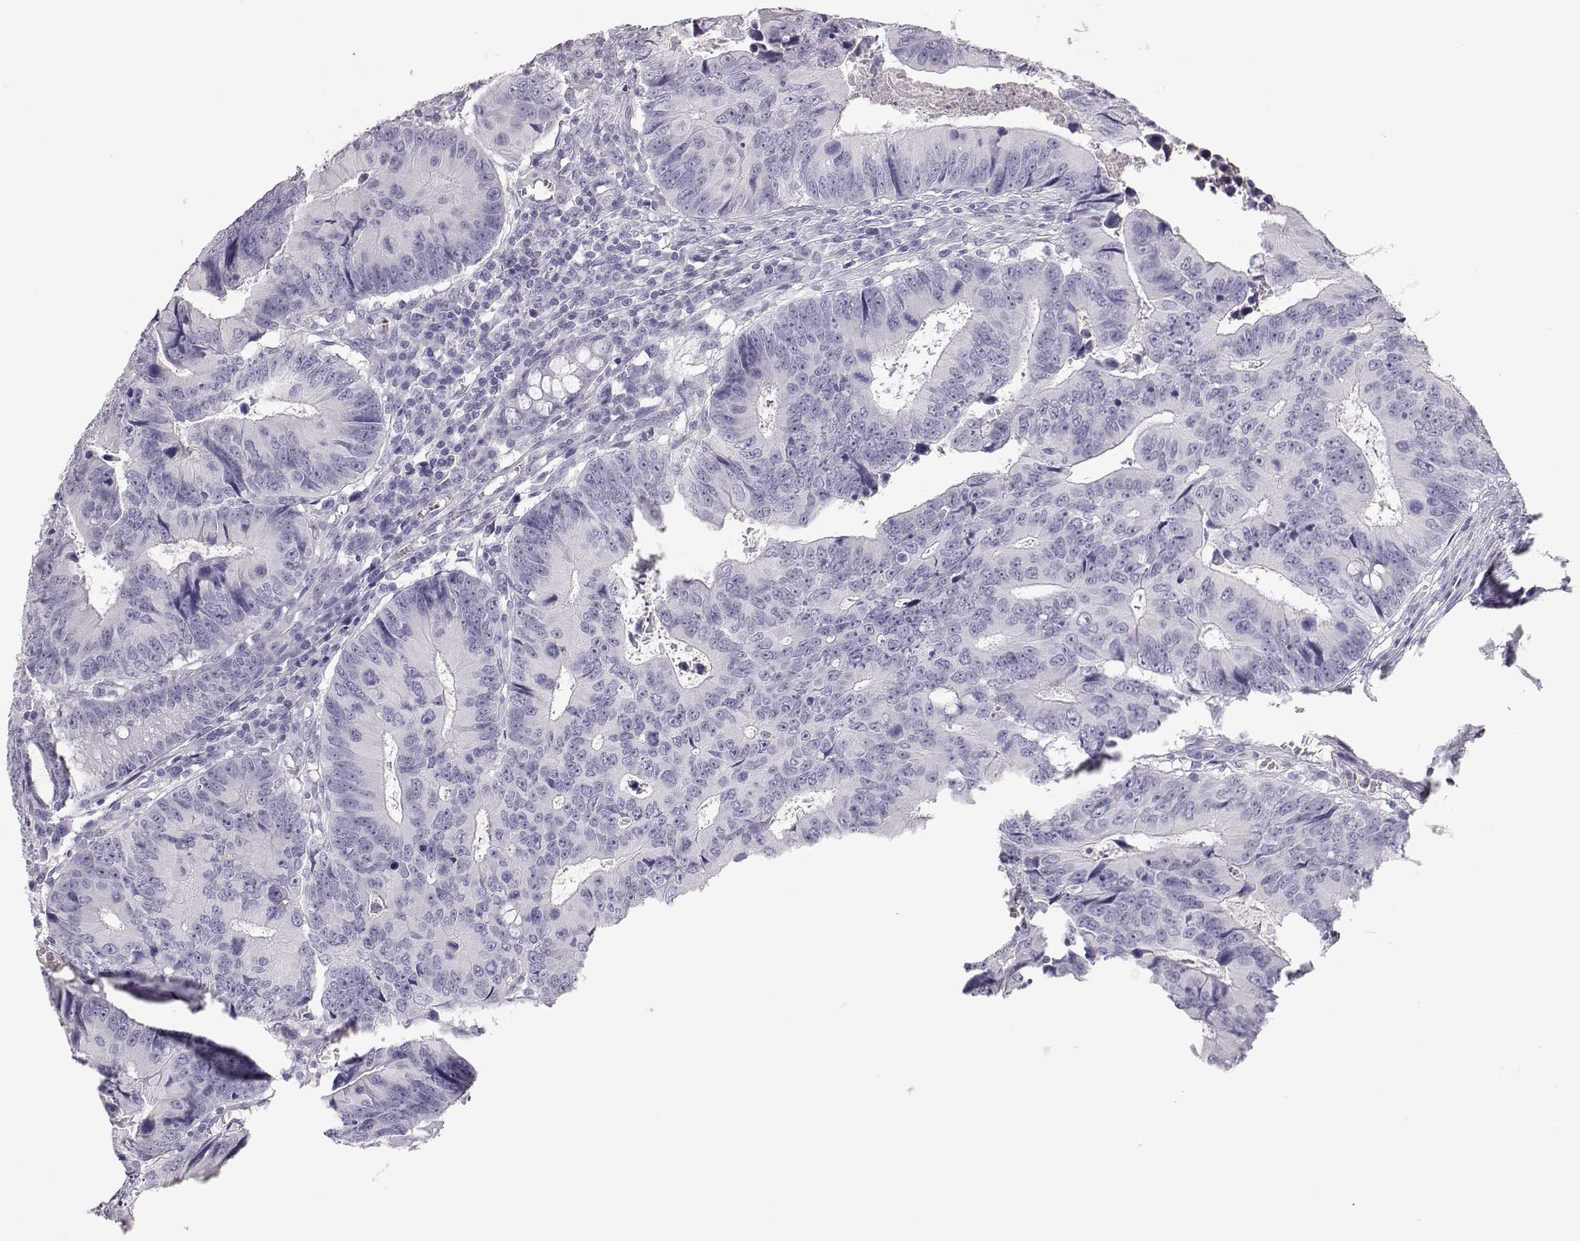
{"staining": {"intensity": "negative", "quantity": "none", "location": "none"}, "tissue": "colorectal cancer", "cell_type": "Tumor cells", "image_type": "cancer", "snomed": [{"axis": "morphology", "description": "Adenocarcinoma, NOS"}, {"axis": "topography", "description": "Colon"}], "caption": "Tumor cells show no significant protein staining in adenocarcinoma (colorectal).", "gene": "KRTAP16-1", "patient": {"sex": "female", "age": 87}}